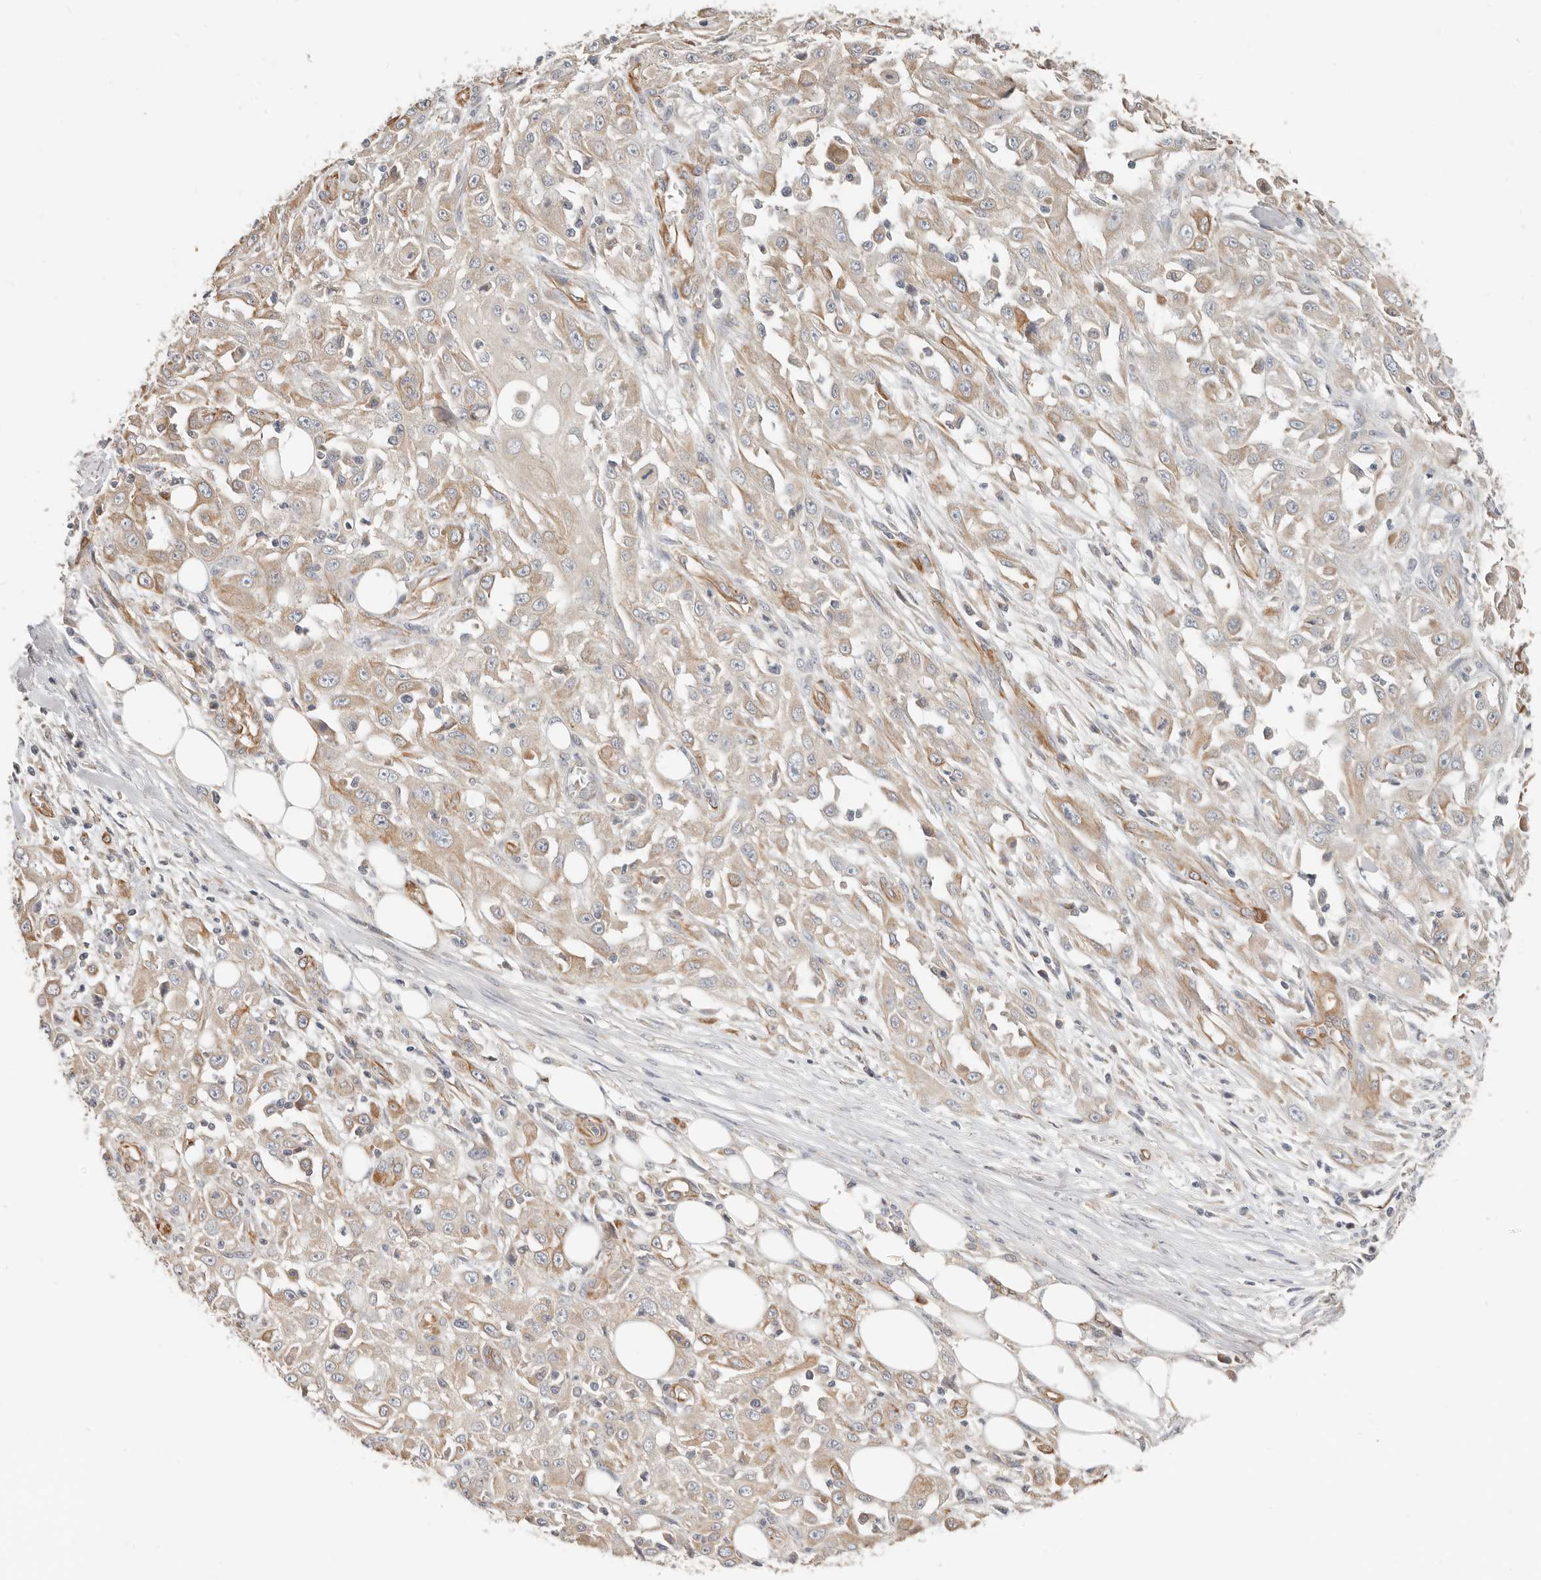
{"staining": {"intensity": "weak", "quantity": "25%-75%", "location": "cytoplasmic/membranous"}, "tissue": "skin cancer", "cell_type": "Tumor cells", "image_type": "cancer", "snomed": [{"axis": "morphology", "description": "Squamous cell carcinoma, NOS"}, {"axis": "morphology", "description": "Squamous cell carcinoma, metastatic, NOS"}, {"axis": "topography", "description": "Skin"}, {"axis": "topography", "description": "Lymph node"}], "caption": "Weak cytoplasmic/membranous staining for a protein is identified in approximately 25%-75% of tumor cells of skin metastatic squamous cell carcinoma using IHC.", "gene": "SPRING1", "patient": {"sex": "male", "age": 75}}